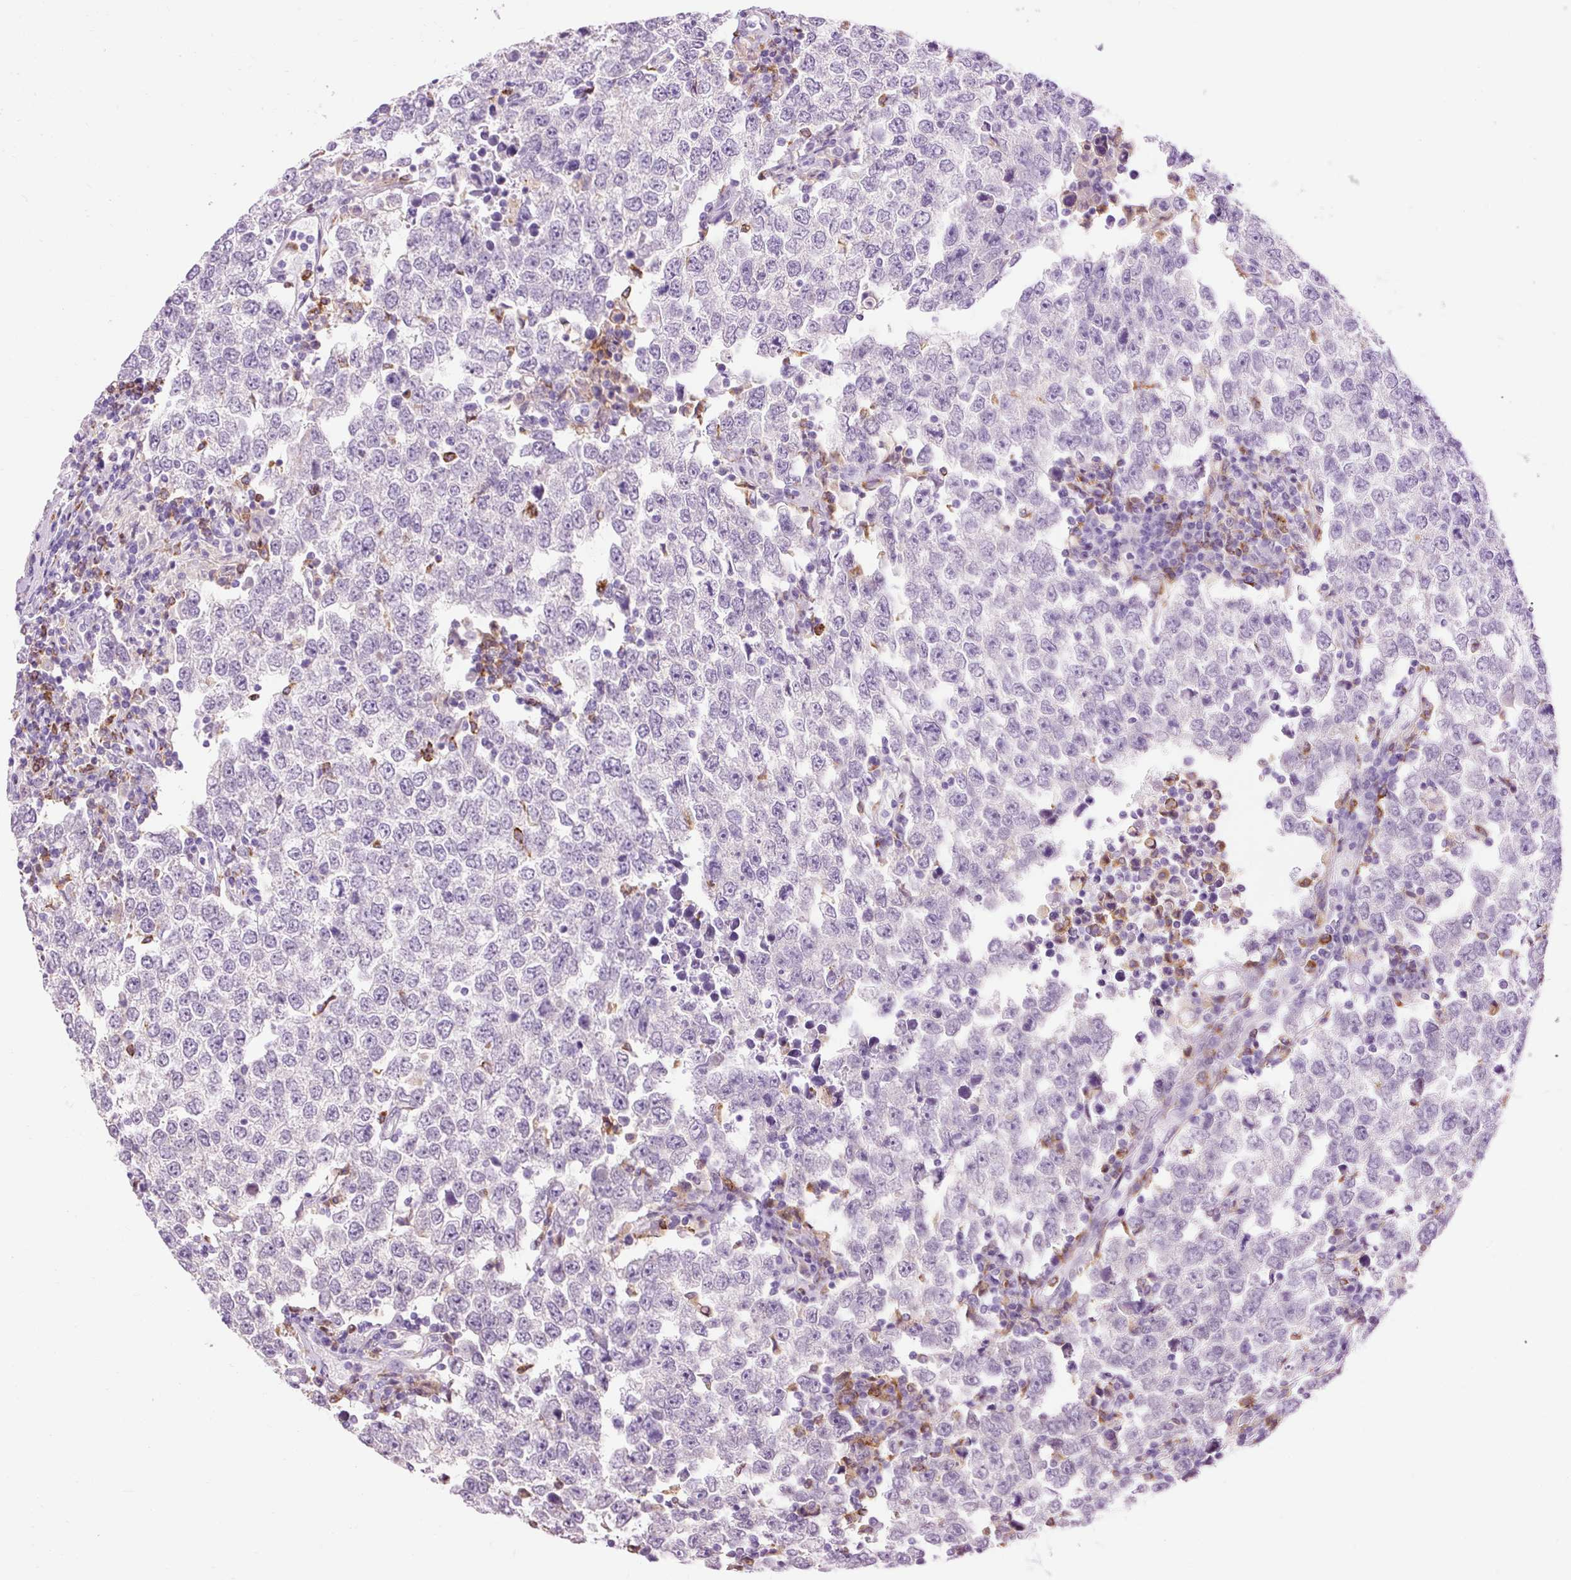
{"staining": {"intensity": "negative", "quantity": "none", "location": "none"}, "tissue": "testis cancer", "cell_type": "Tumor cells", "image_type": "cancer", "snomed": [{"axis": "morphology", "description": "Seminoma, NOS"}, {"axis": "morphology", "description": "Carcinoma, Embryonal, NOS"}, {"axis": "topography", "description": "Testis"}], "caption": "The micrograph shows no staining of tumor cells in testis embryonal carcinoma. Brightfield microscopy of immunohistochemistry stained with DAB (3,3'-diaminobenzidine) (brown) and hematoxylin (blue), captured at high magnification.", "gene": "LY86", "patient": {"sex": "male", "age": 28}}